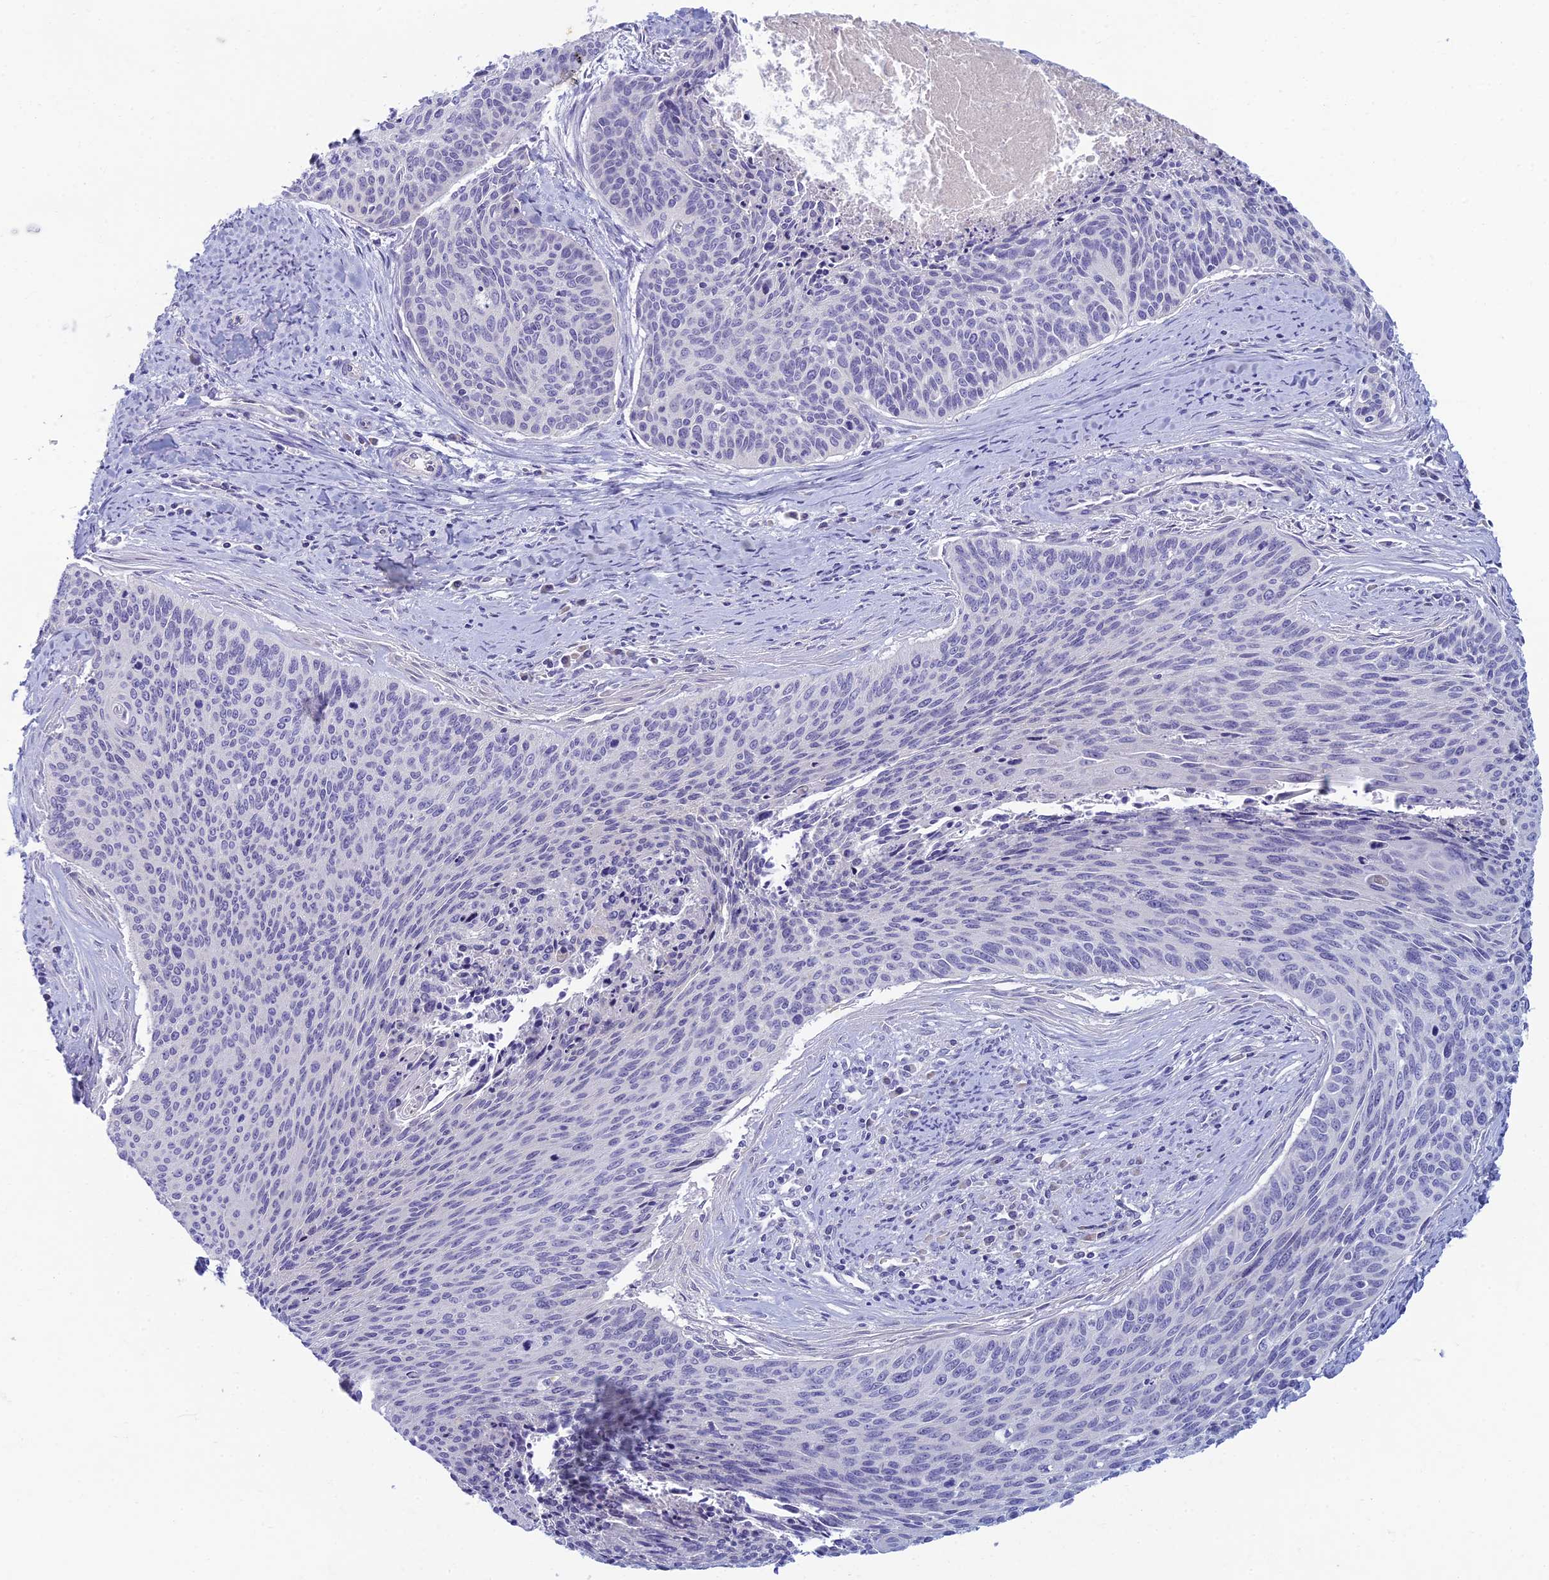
{"staining": {"intensity": "negative", "quantity": "none", "location": "none"}, "tissue": "cervical cancer", "cell_type": "Tumor cells", "image_type": "cancer", "snomed": [{"axis": "morphology", "description": "Squamous cell carcinoma, NOS"}, {"axis": "topography", "description": "Cervix"}], "caption": "The photomicrograph reveals no staining of tumor cells in cervical cancer (squamous cell carcinoma).", "gene": "SLC25A41", "patient": {"sex": "female", "age": 55}}